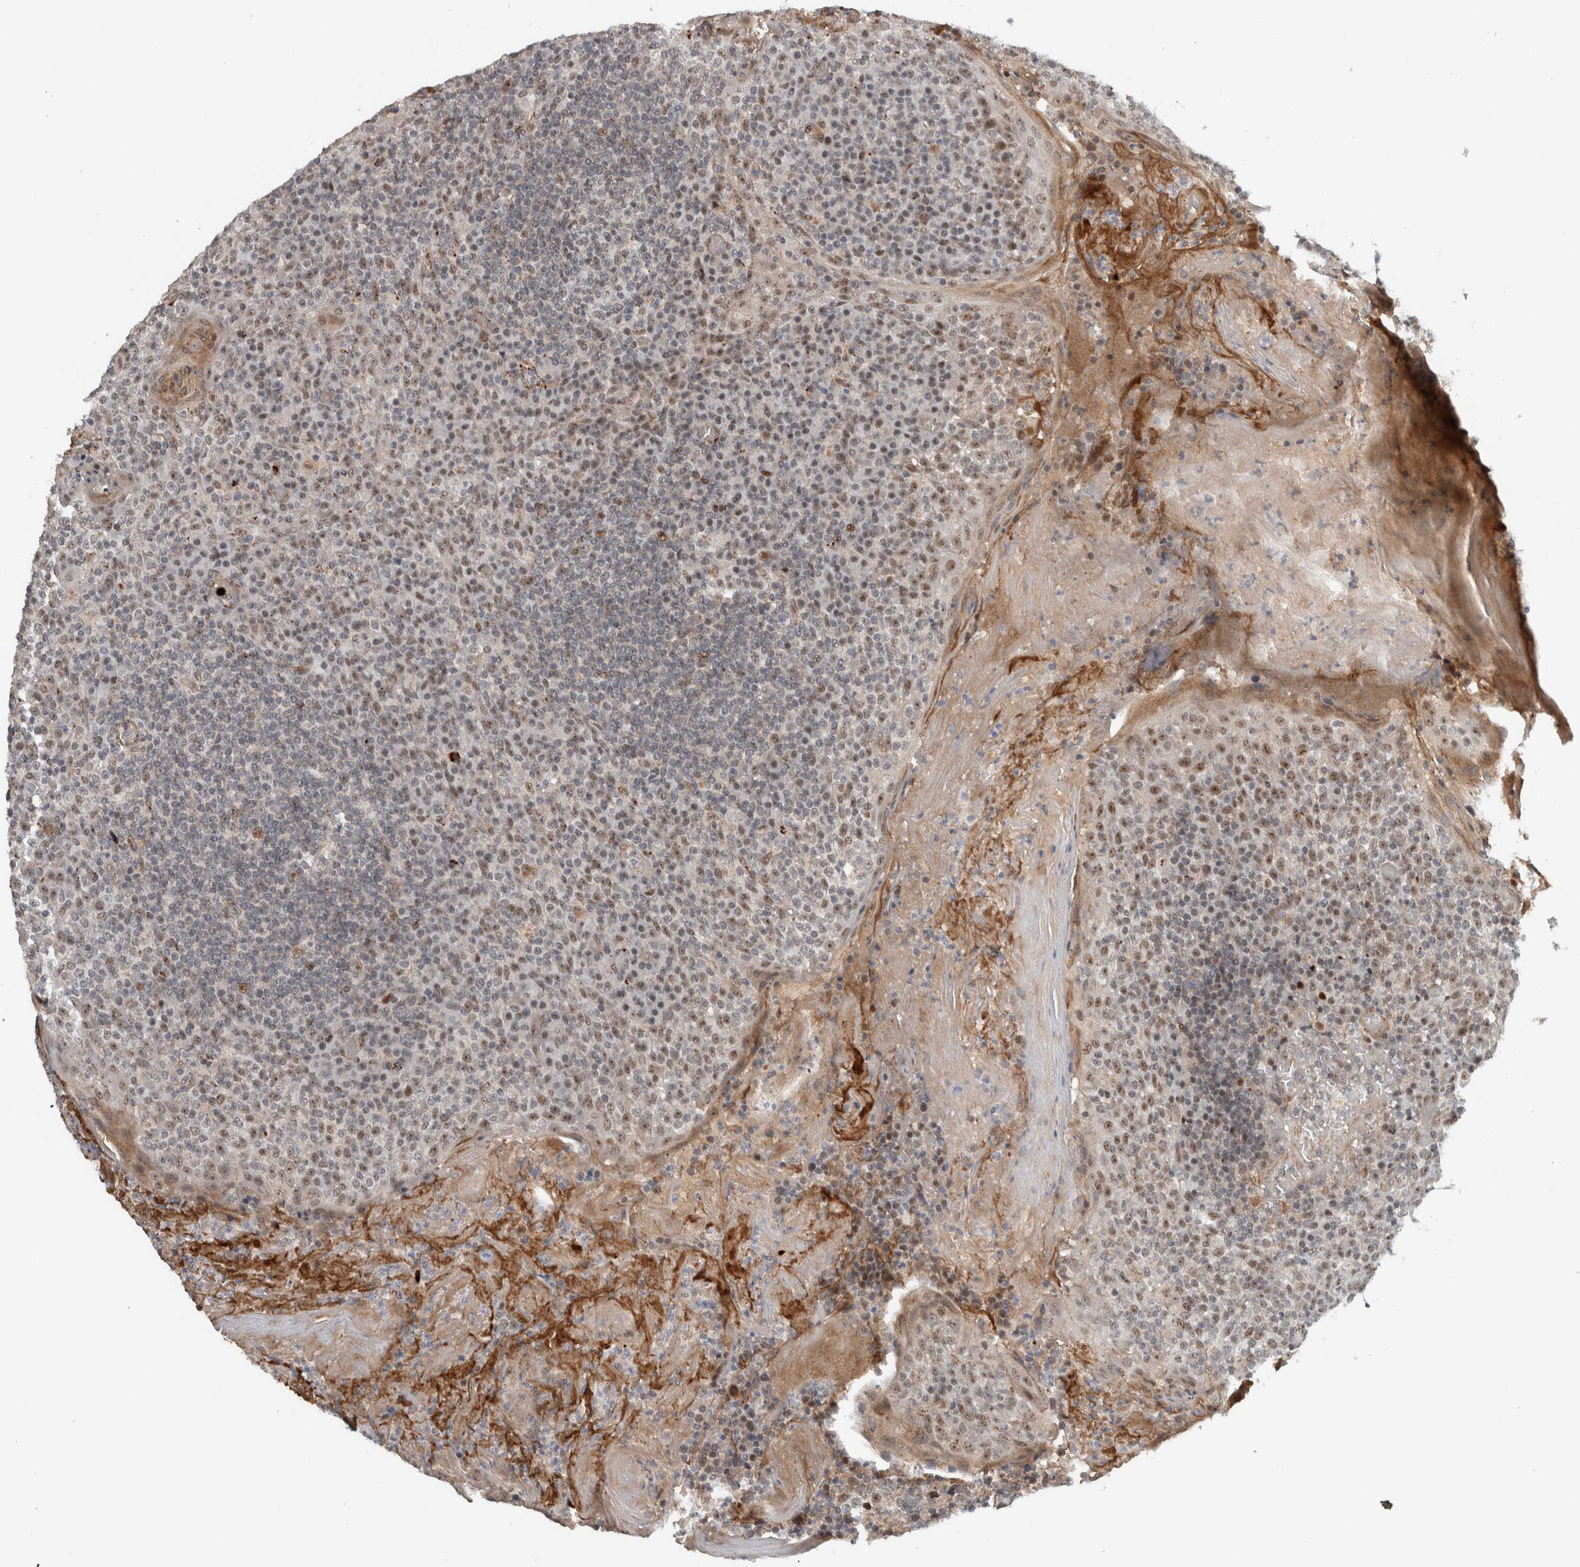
{"staining": {"intensity": "weak", "quantity": "25%-75%", "location": "nuclear"}, "tissue": "tonsil", "cell_type": "Germinal center cells", "image_type": "normal", "snomed": [{"axis": "morphology", "description": "Normal tissue, NOS"}, {"axis": "topography", "description": "Tonsil"}], "caption": "Human tonsil stained for a protein (brown) exhibits weak nuclear positive expression in approximately 25%-75% of germinal center cells.", "gene": "ZFP91", "patient": {"sex": "female", "age": 19}}